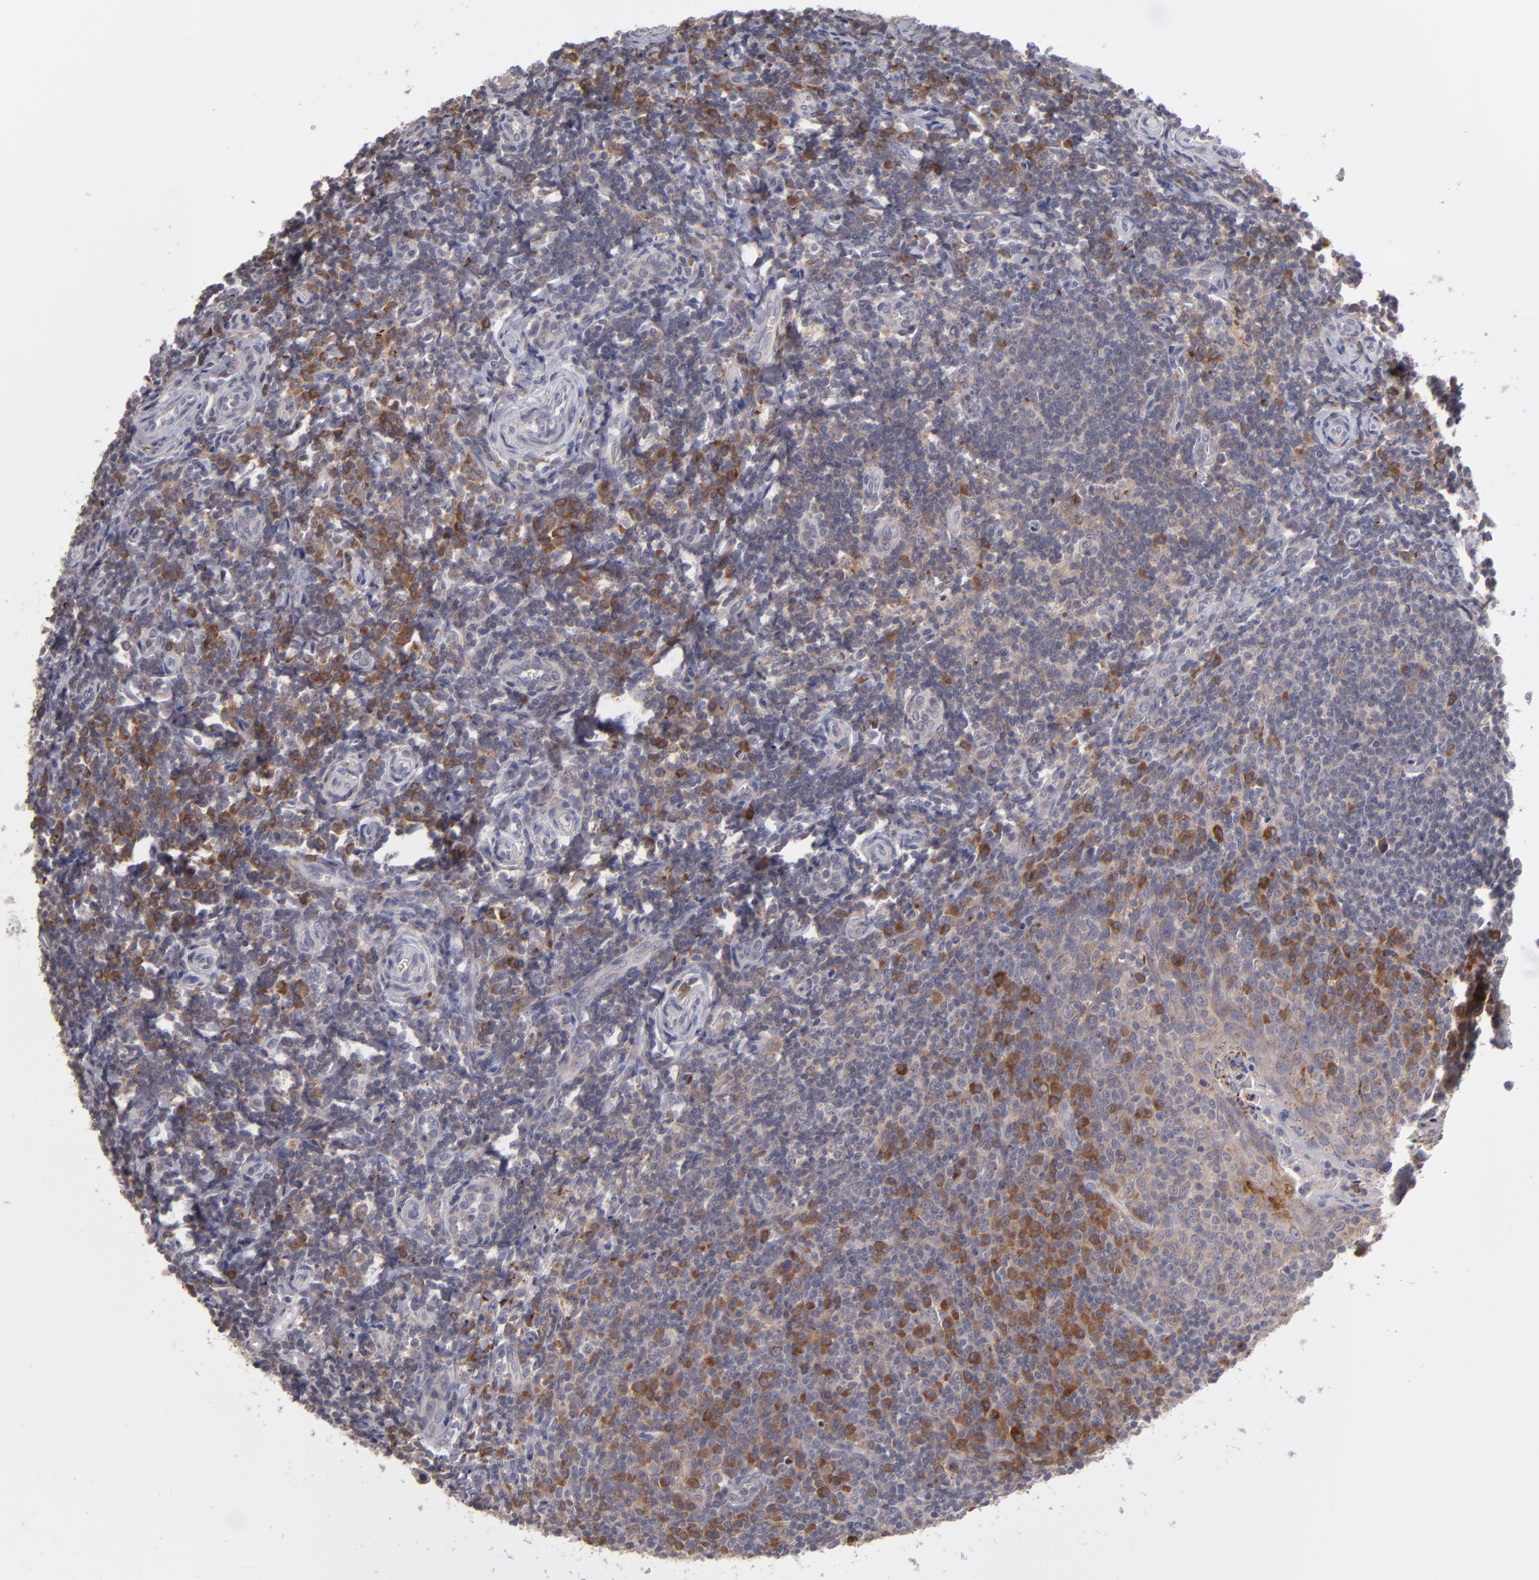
{"staining": {"intensity": "moderate", "quantity": "<25%", "location": "cytoplasmic/membranous"}, "tissue": "tonsil", "cell_type": "Germinal center cells", "image_type": "normal", "snomed": [{"axis": "morphology", "description": "Normal tissue, NOS"}, {"axis": "topography", "description": "Tonsil"}], "caption": "Germinal center cells exhibit moderate cytoplasmic/membranous positivity in about <25% of cells in unremarkable tonsil.", "gene": "IL12A", "patient": {"sex": "male", "age": 20}}